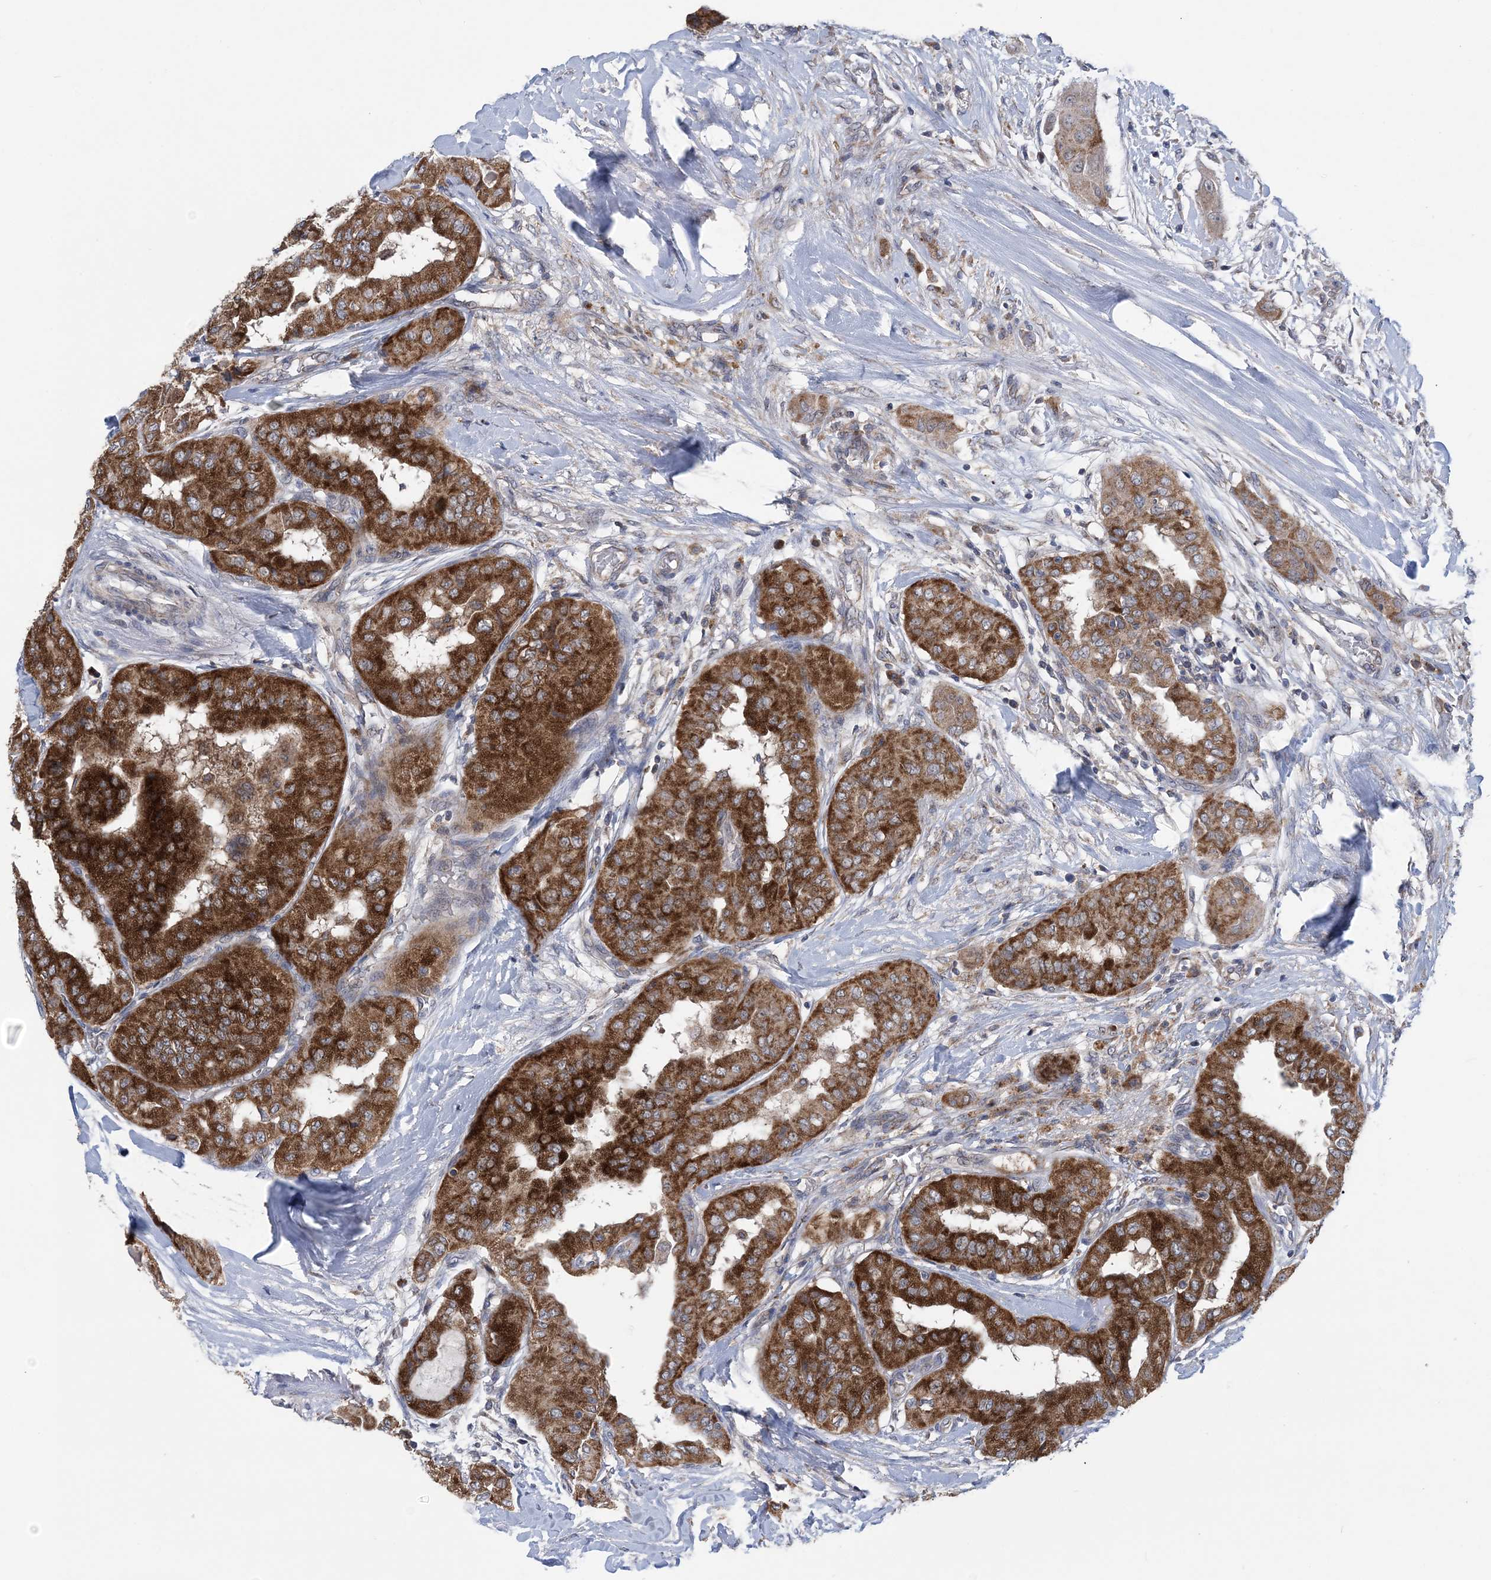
{"staining": {"intensity": "strong", "quantity": ">75%", "location": "cytoplasmic/membranous"}, "tissue": "thyroid cancer", "cell_type": "Tumor cells", "image_type": "cancer", "snomed": [{"axis": "morphology", "description": "Papillary adenocarcinoma, NOS"}, {"axis": "topography", "description": "Thyroid gland"}], "caption": "Protein staining by IHC demonstrates strong cytoplasmic/membranous staining in about >75% of tumor cells in thyroid papillary adenocarcinoma. (IHC, brightfield microscopy, high magnification).", "gene": "COPE", "patient": {"sex": "female", "age": 59}}